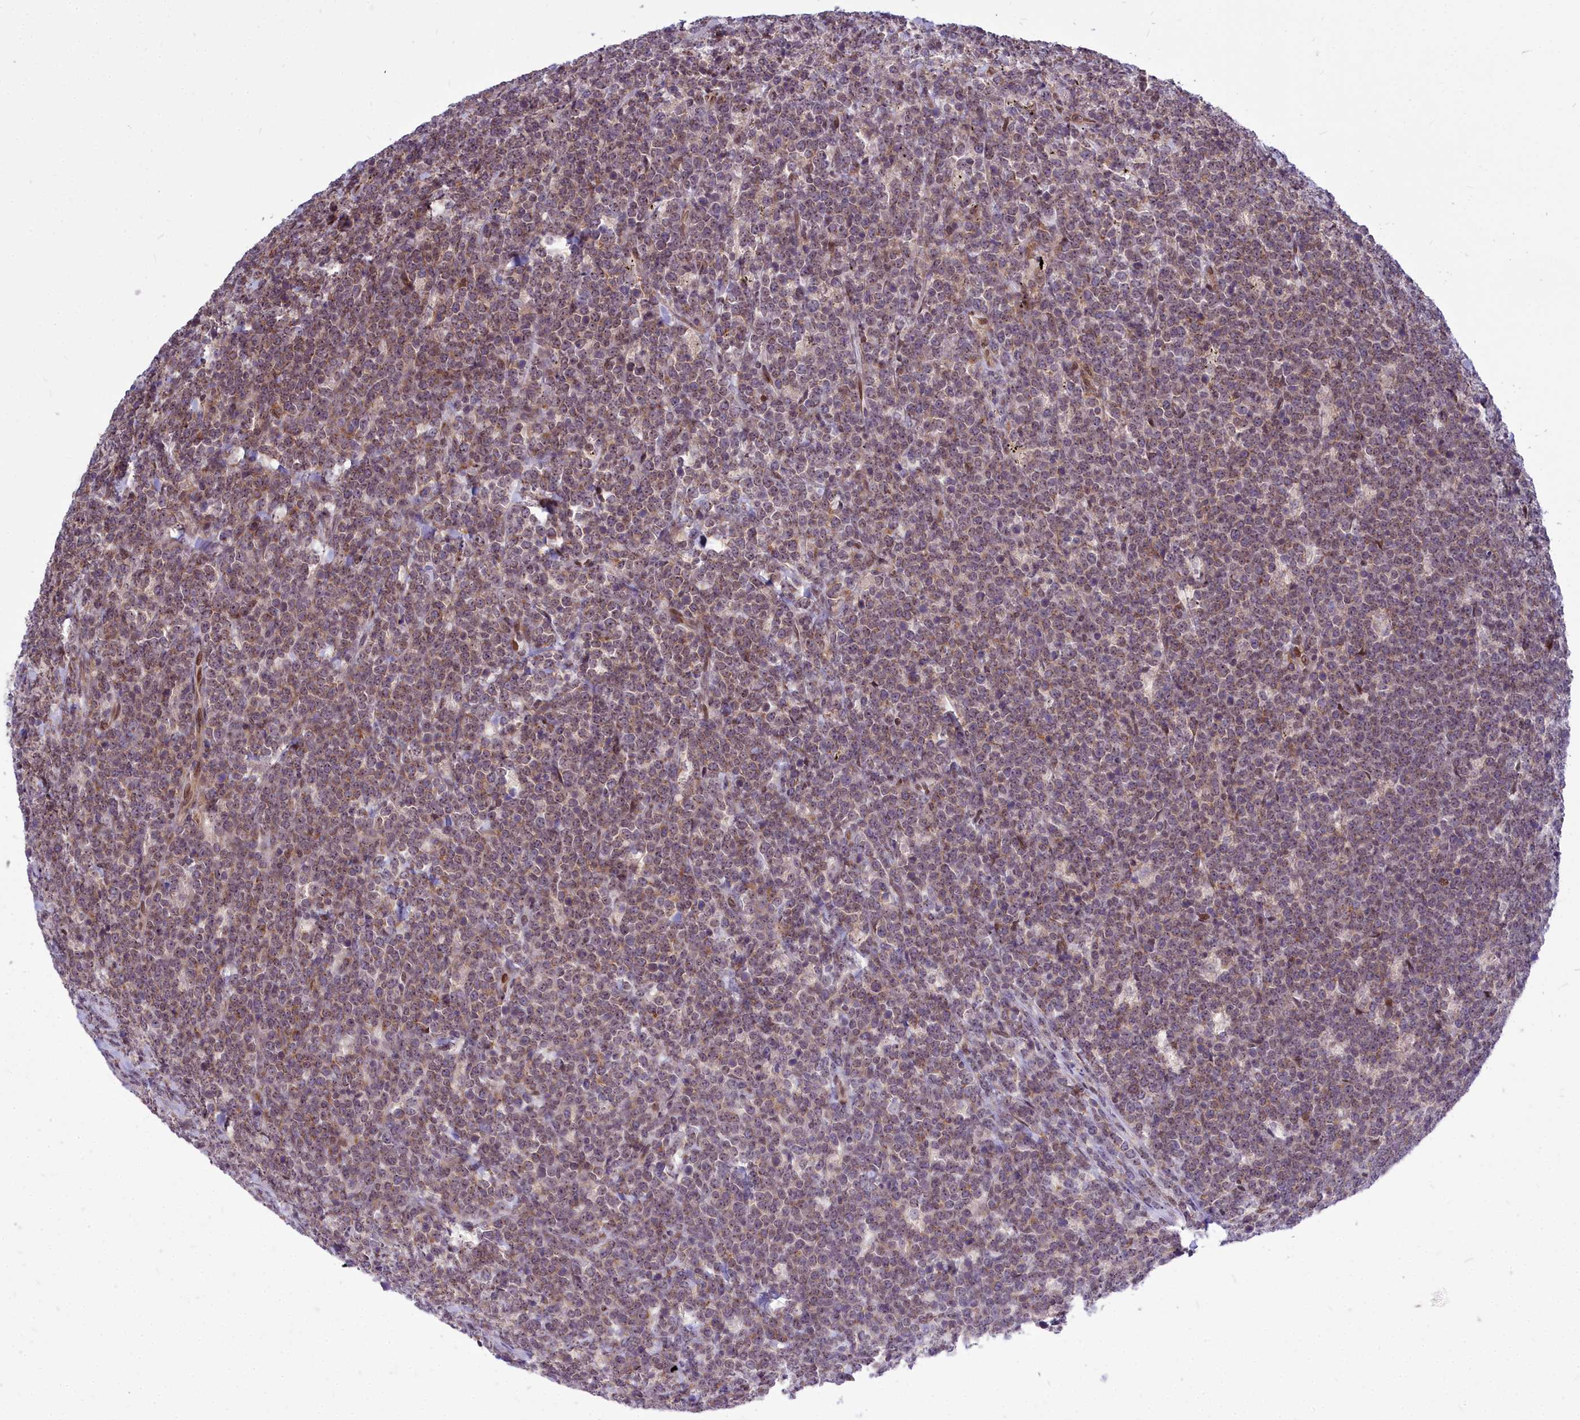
{"staining": {"intensity": "weak", "quantity": "25%-75%", "location": "cytoplasmic/membranous"}, "tissue": "lymphoma", "cell_type": "Tumor cells", "image_type": "cancer", "snomed": [{"axis": "morphology", "description": "Malignant lymphoma, non-Hodgkin's type, High grade"}, {"axis": "topography", "description": "Small intestine"}], "caption": "Protein analysis of malignant lymphoma, non-Hodgkin's type (high-grade) tissue shows weak cytoplasmic/membranous expression in approximately 25%-75% of tumor cells. (IHC, brightfield microscopy, high magnification).", "gene": "ABCB8", "patient": {"sex": "male", "age": 8}}